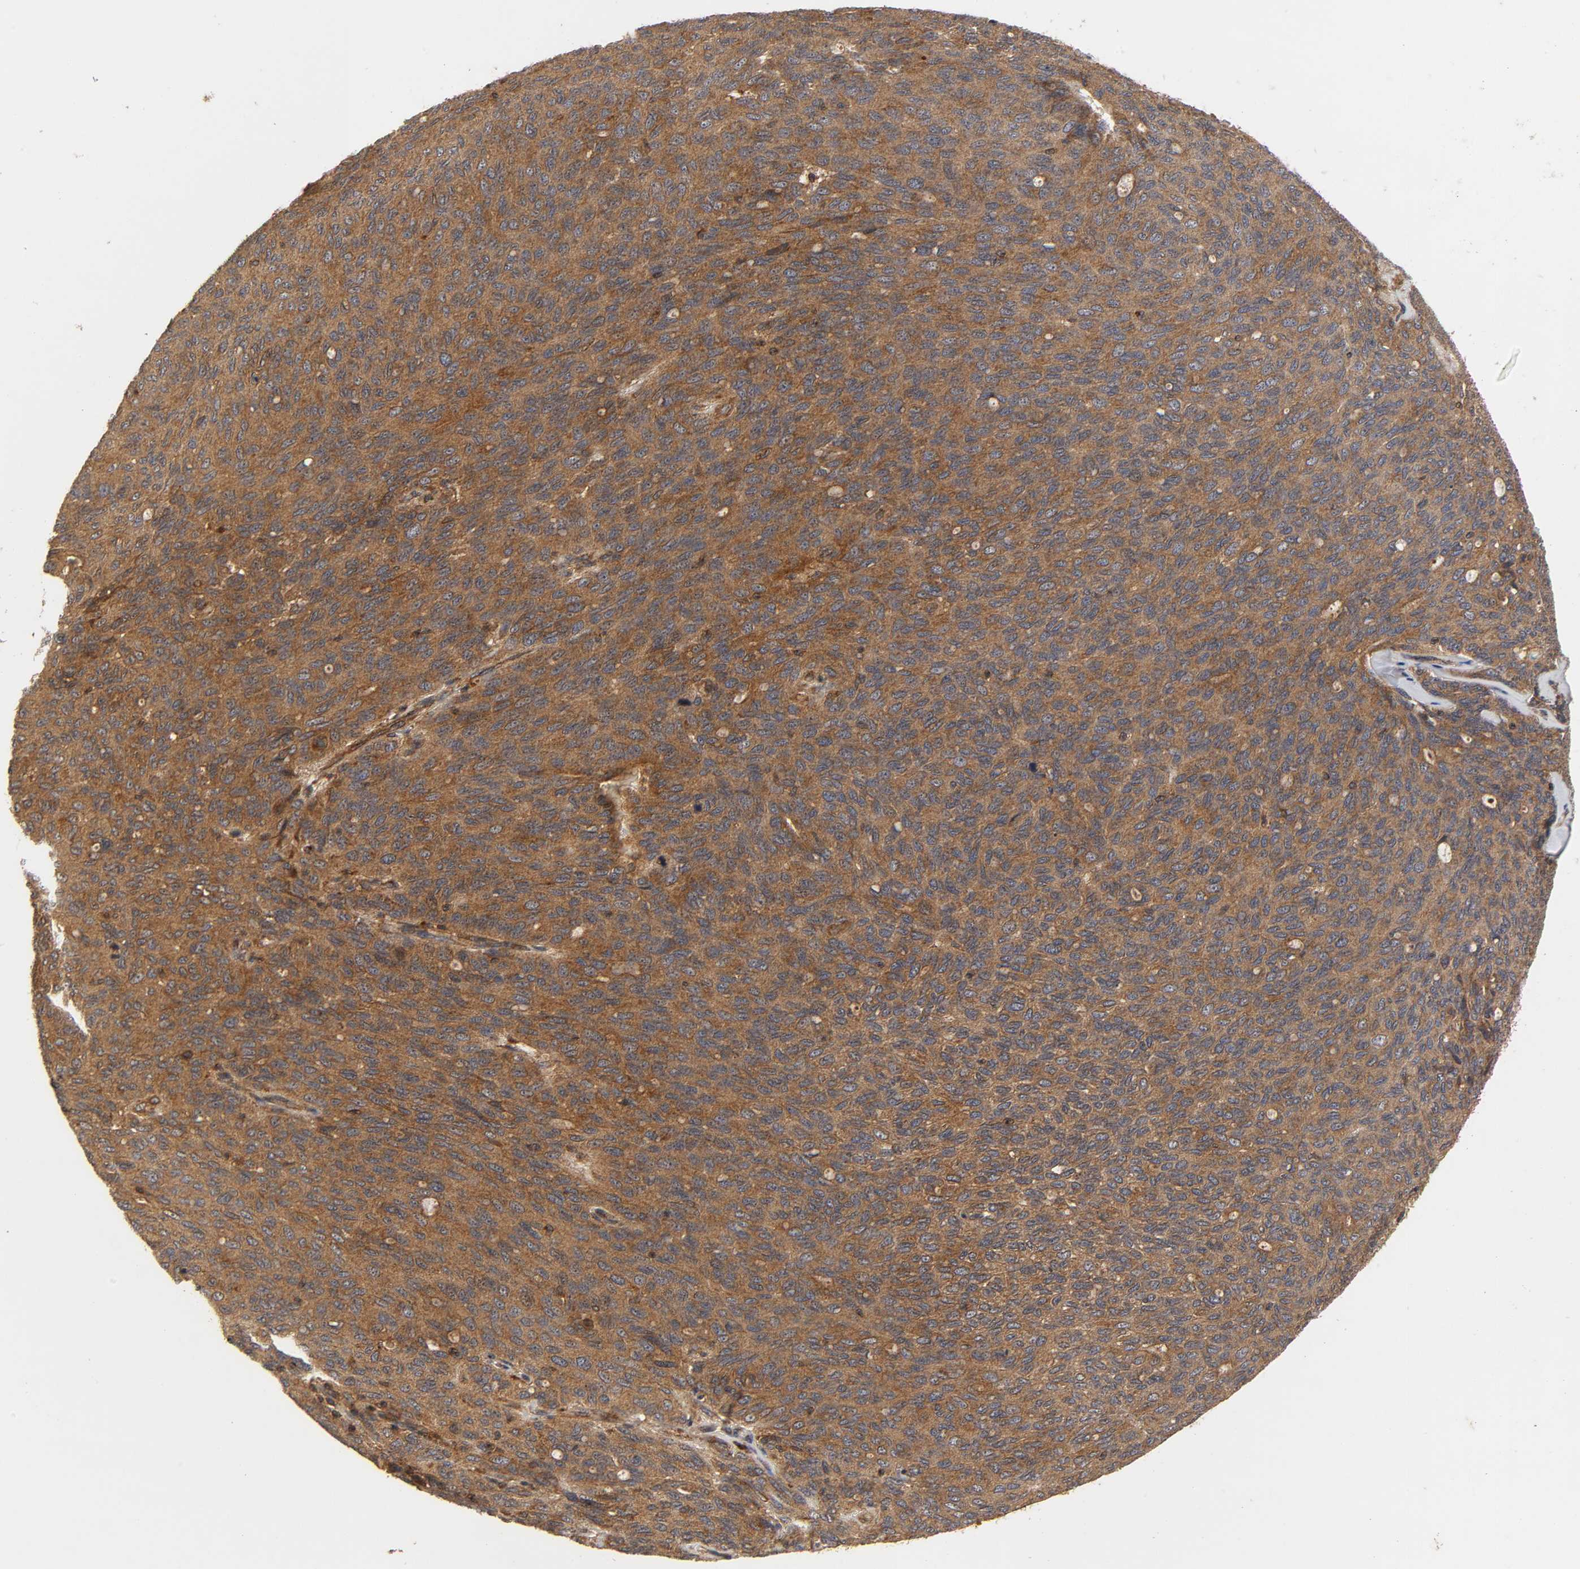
{"staining": {"intensity": "strong", "quantity": ">75%", "location": "cytoplasmic/membranous"}, "tissue": "ovarian cancer", "cell_type": "Tumor cells", "image_type": "cancer", "snomed": [{"axis": "morphology", "description": "Carcinoma, endometroid"}, {"axis": "topography", "description": "Ovary"}], "caption": "Protein expression analysis of ovarian cancer reveals strong cytoplasmic/membranous staining in approximately >75% of tumor cells.", "gene": "IKBKB", "patient": {"sex": "female", "age": 60}}